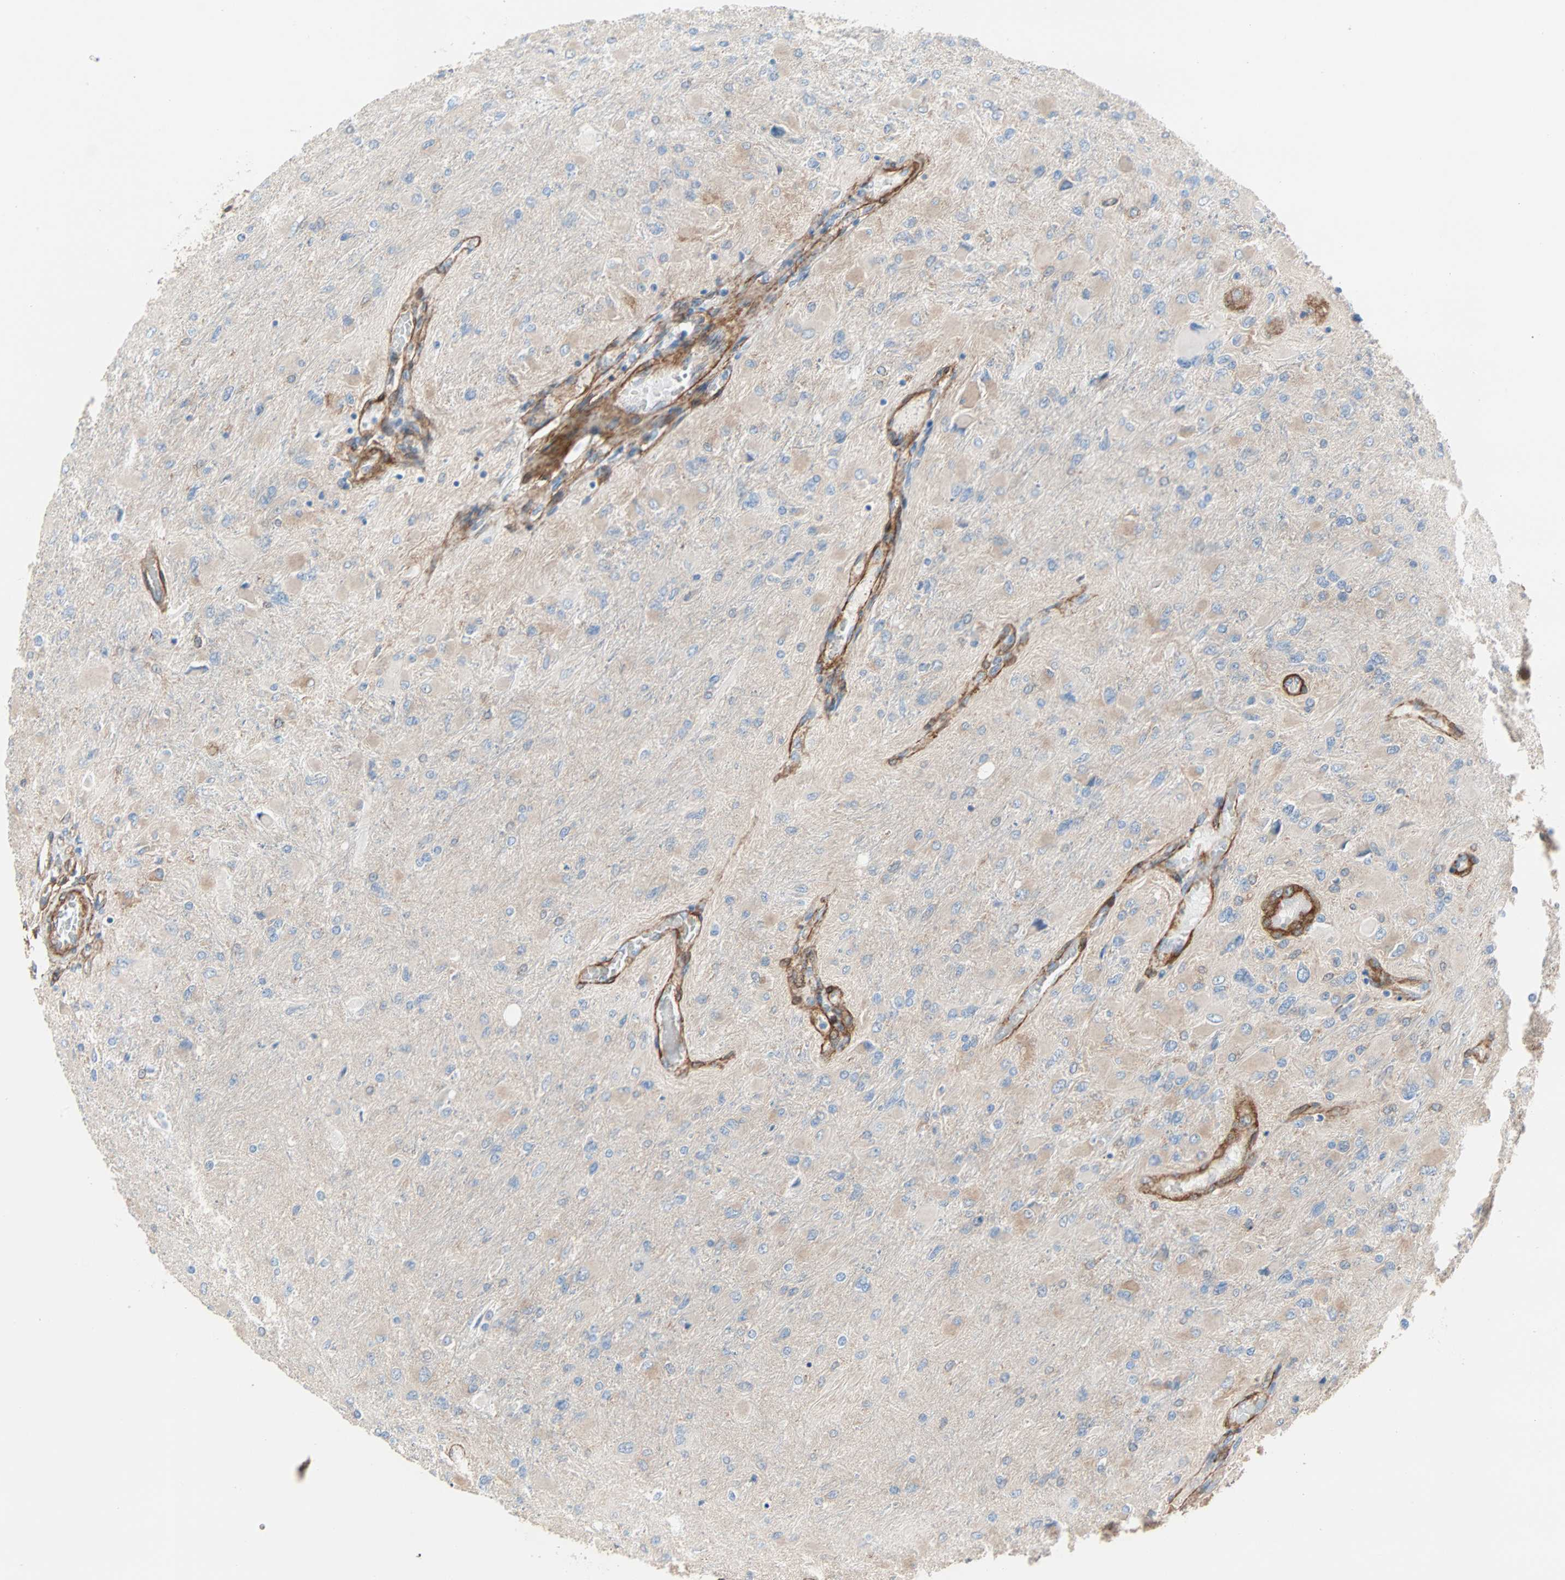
{"staining": {"intensity": "weak", "quantity": ">75%", "location": "cytoplasmic/membranous"}, "tissue": "glioma", "cell_type": "Tumor cells", "image_type": "cancer", "snomed": [{"axis": "morphology", "description": "Glioma, malignant, High grade"}, {"axis": "topography", "description": "Cerebral cortex"}], "caption": "High-magnification brightfield microscopy of high-grade glioma (malignant) stained with DAB (brown) and counterstained with hematoxylin (blue). tumor cells exhibit weak cytoplasmic/membranous staining is appreciated in about>75% of cells. (Stains: DAB in brown, nuclei in blue, Microscopy: brightfield microscopy at high magnification).", "gene": "EPB41L2", "patient": {"sex": "female", "age": 36}}